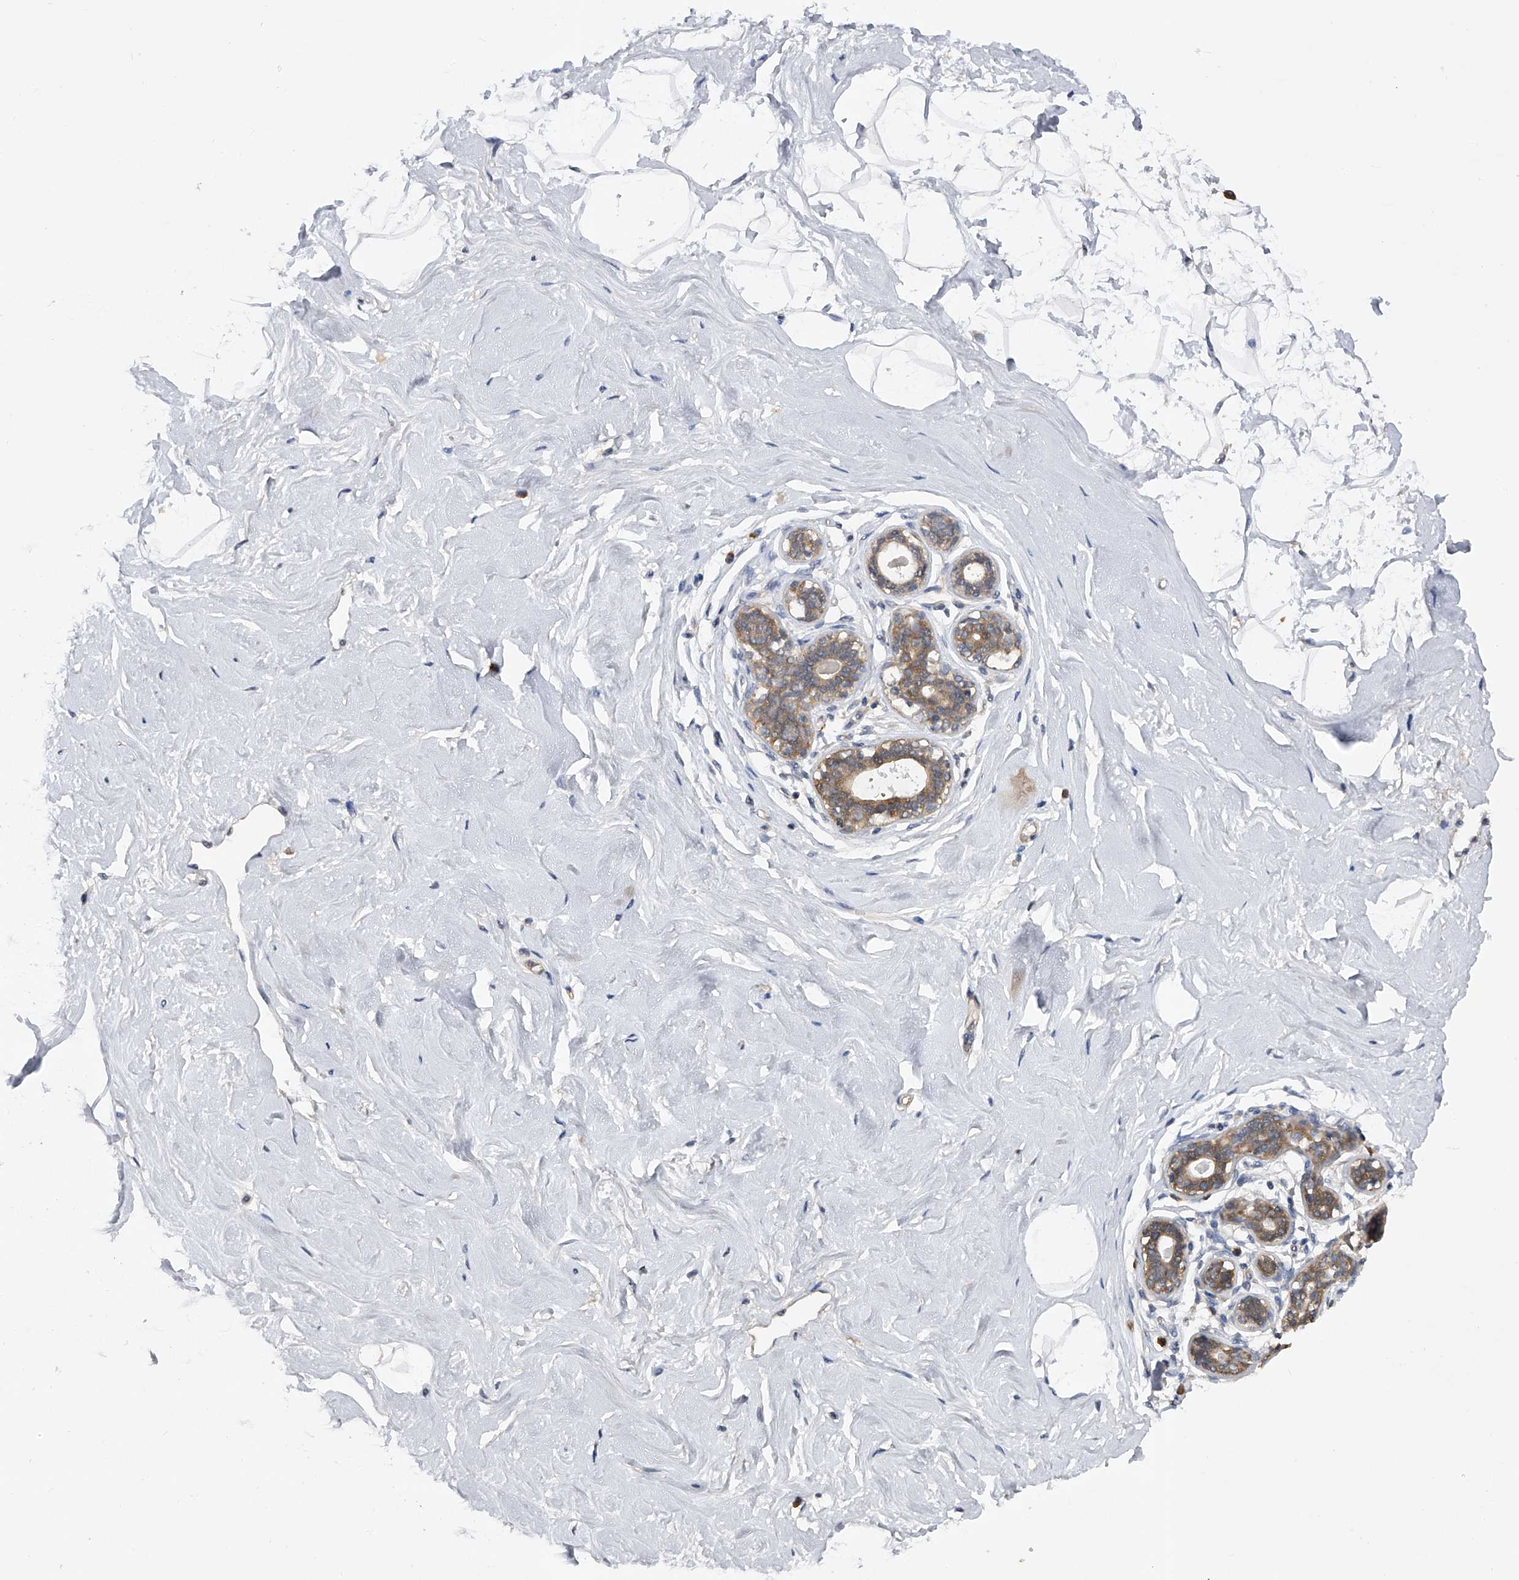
{"staining": {"intensity": "negative", "quantity": "none", "location": "none"}, "tissue": "breast", "cell_type": "Adipocytes", "image_type": "normal", "snomed": [{"axis": "morphology", "description": "Normal tissue, NOS"}, {"axis": "morphology", "description": "Adenoma, NOS"}, {"axis": "topography", "description": "Breast"}], "caption": "Breast stained for a protein using IHC exhibits no positivity adipocytes.", "gene": "CFAP298", "patient": {"sex": "female", "age": 23}}